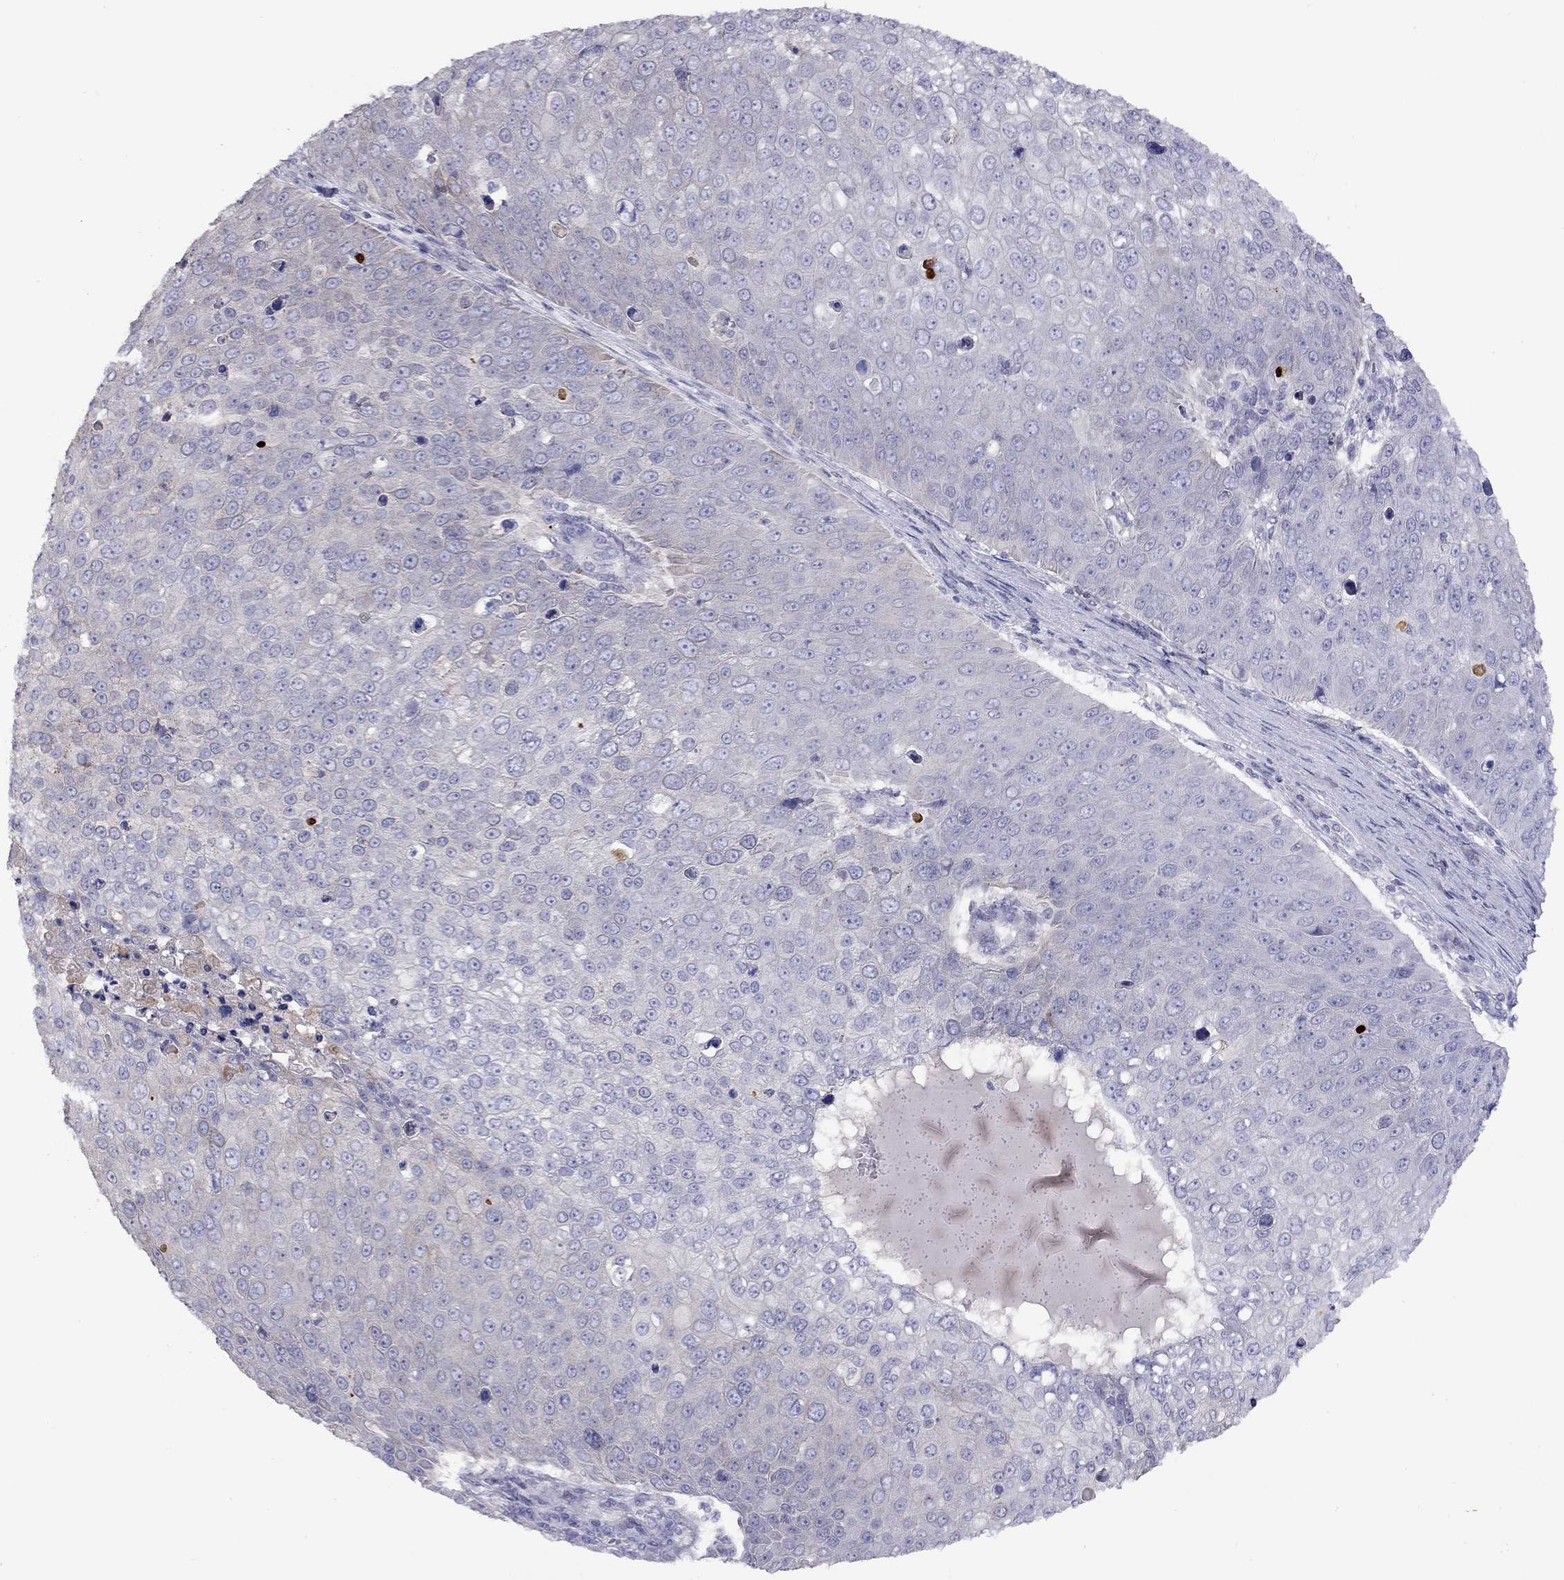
{"staining": {"intensity": "negative", "quantity": "none", "location": "none"}, "tissue": "skin cancer", "cell_type": "Tumor cells", "image_type": "cancer", "snomed": [{"axis": "morphology", "description": "Squamous cell carcinoma, NOS"}, {"axis": "topography", "description": "Skin"}], "caption": "This is a image of immunohistochemistry staining of skin cancer (squamous cell carcinoma), which shows no expression in tumor cells.", "gene": "CPNE4", "patient": {"sex": "male", "age": 71}}